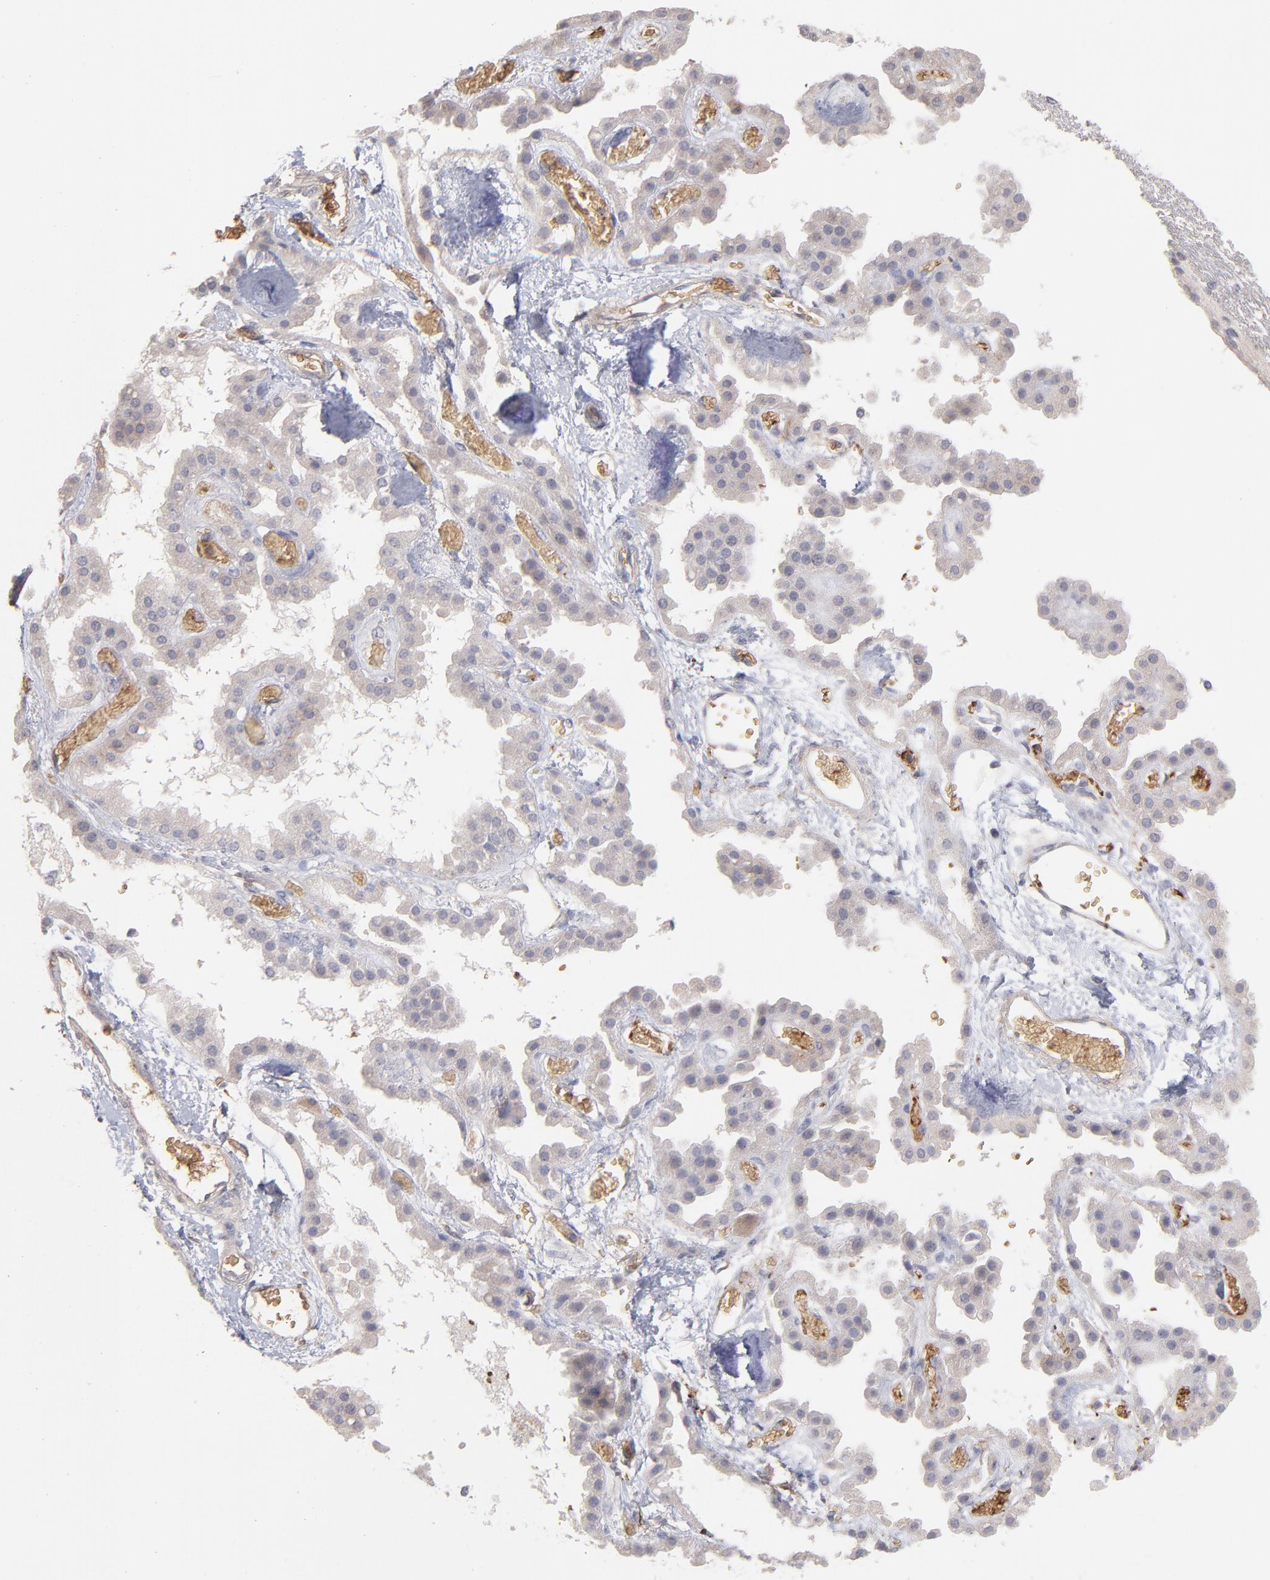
{"staining": {"intensity": "negative", "quantity": "none", "location": "none"}, "tissue": "hippocampus", "cell_type": "Glial cells", "image_type": "normal", "snomed": [{"axis": "morphology", "description": "Normal tissue, NOS"}, {"axis": "topography", "description": "Hippocampus"}], "caption": "Image shows no protein expression in glial cells of benign hippocampus. (DAB IHC with hematoxylin counter stain).", "gene": "F13B", "patient": {"sex": "female", "age": 19}}